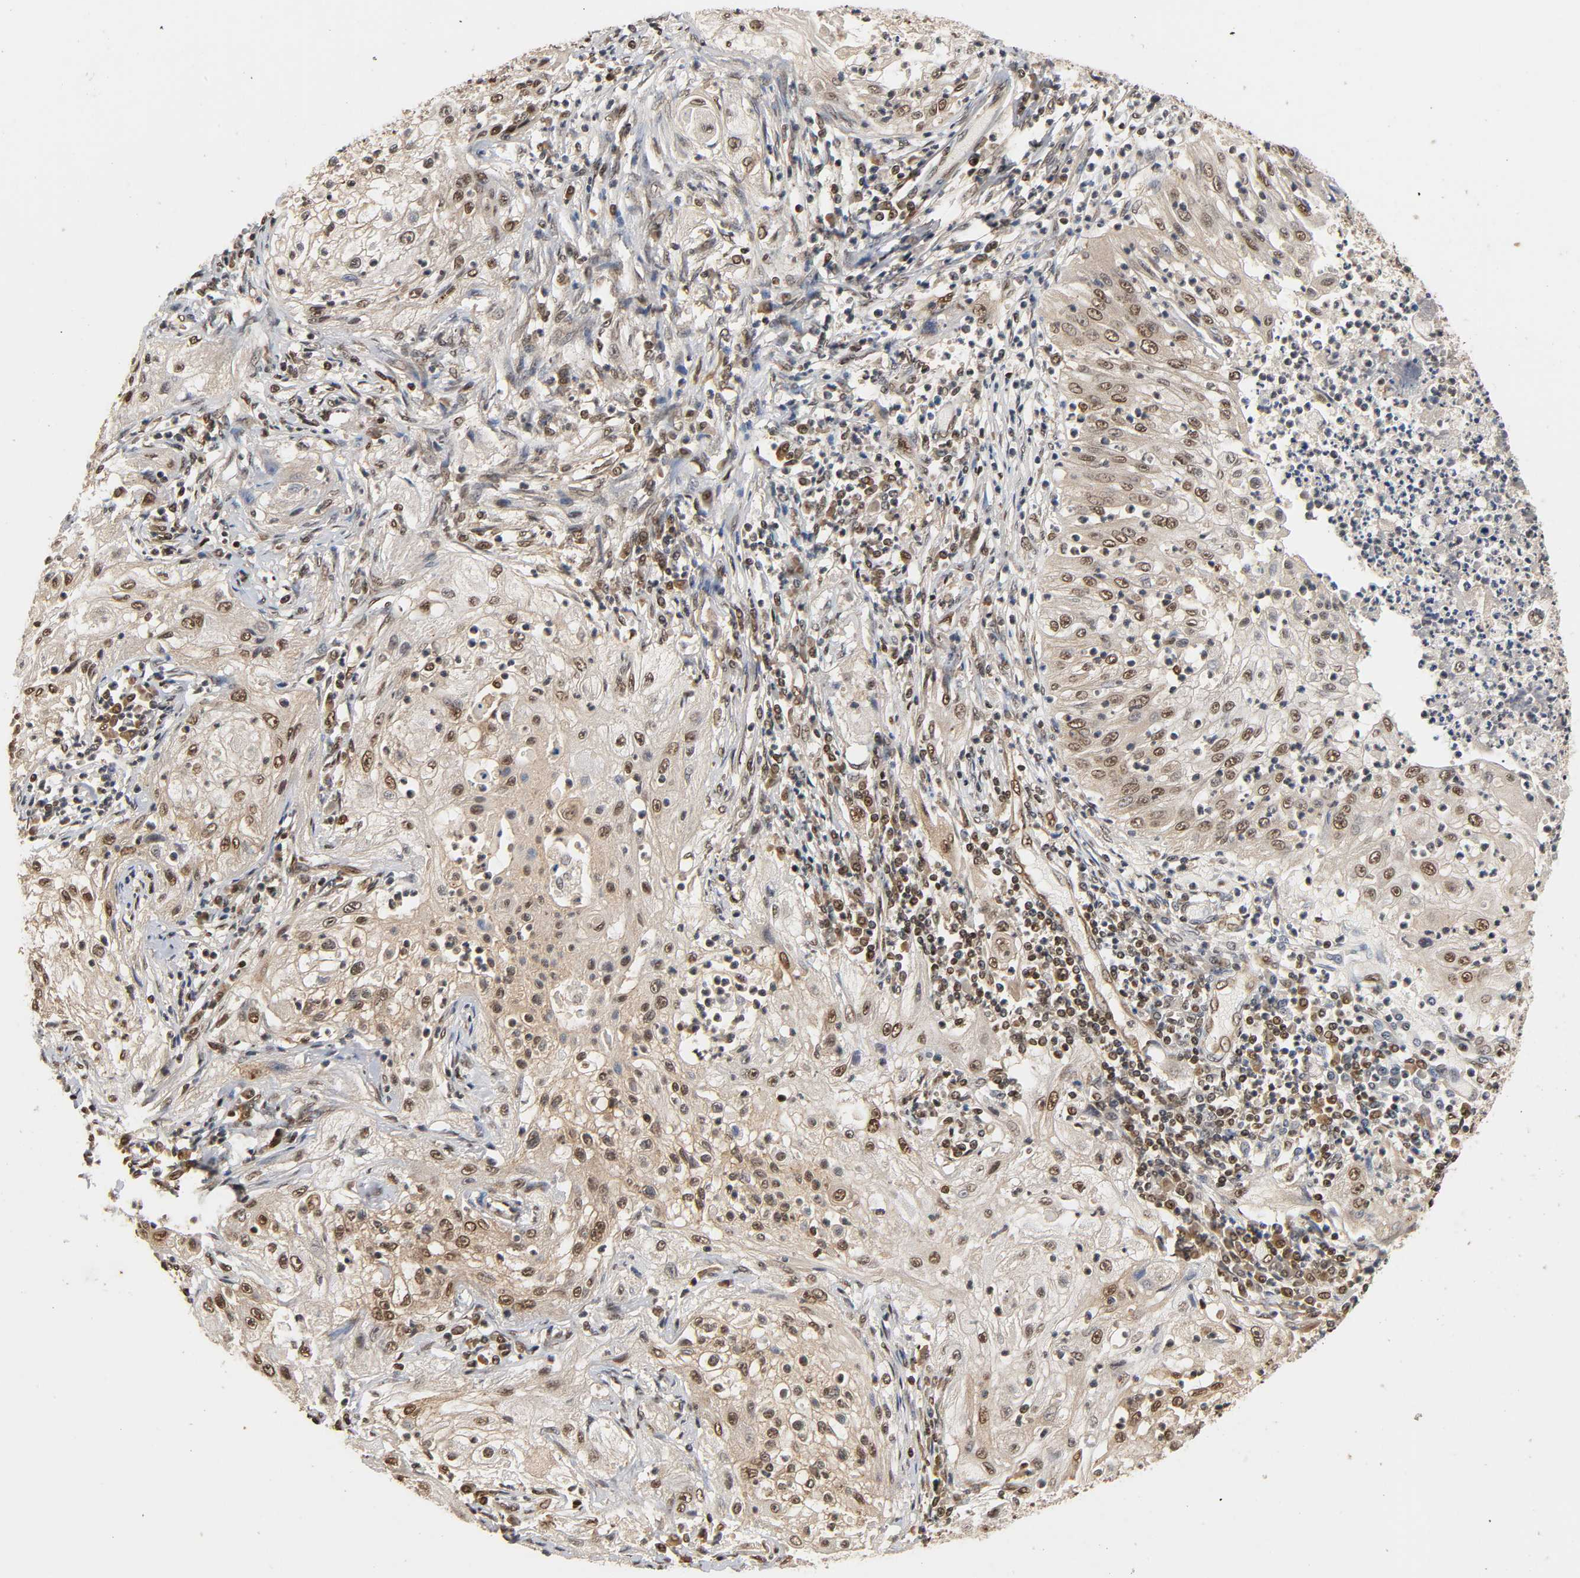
{"staining": {"intensity": "moderate", "quantity": "25%-75%", "location": "nuclear"}, "tissue": "lung cancer", "cell_type": "Tumor cells", "image_type": "cancer", "snomed": [{"axis": "morphology", "description": "Inflammation, NOS"}, {"axis": "morphology", "description": "Squamous cell carcinoma, NOS"}, {"axis": "topography", "description": "Lymph node"}, {"axis": "topography", "description": "Soft tissue"}, {"axis": "topography", "description": "Lung"}], "caption": "Lung squamous cell carcinoma stained with immunohistochemistry shows moderate nuclear positivity in about 25%-75% of tumor cells.", "gene": "UBC", "patient": {"sex": "male", "age": 66}}